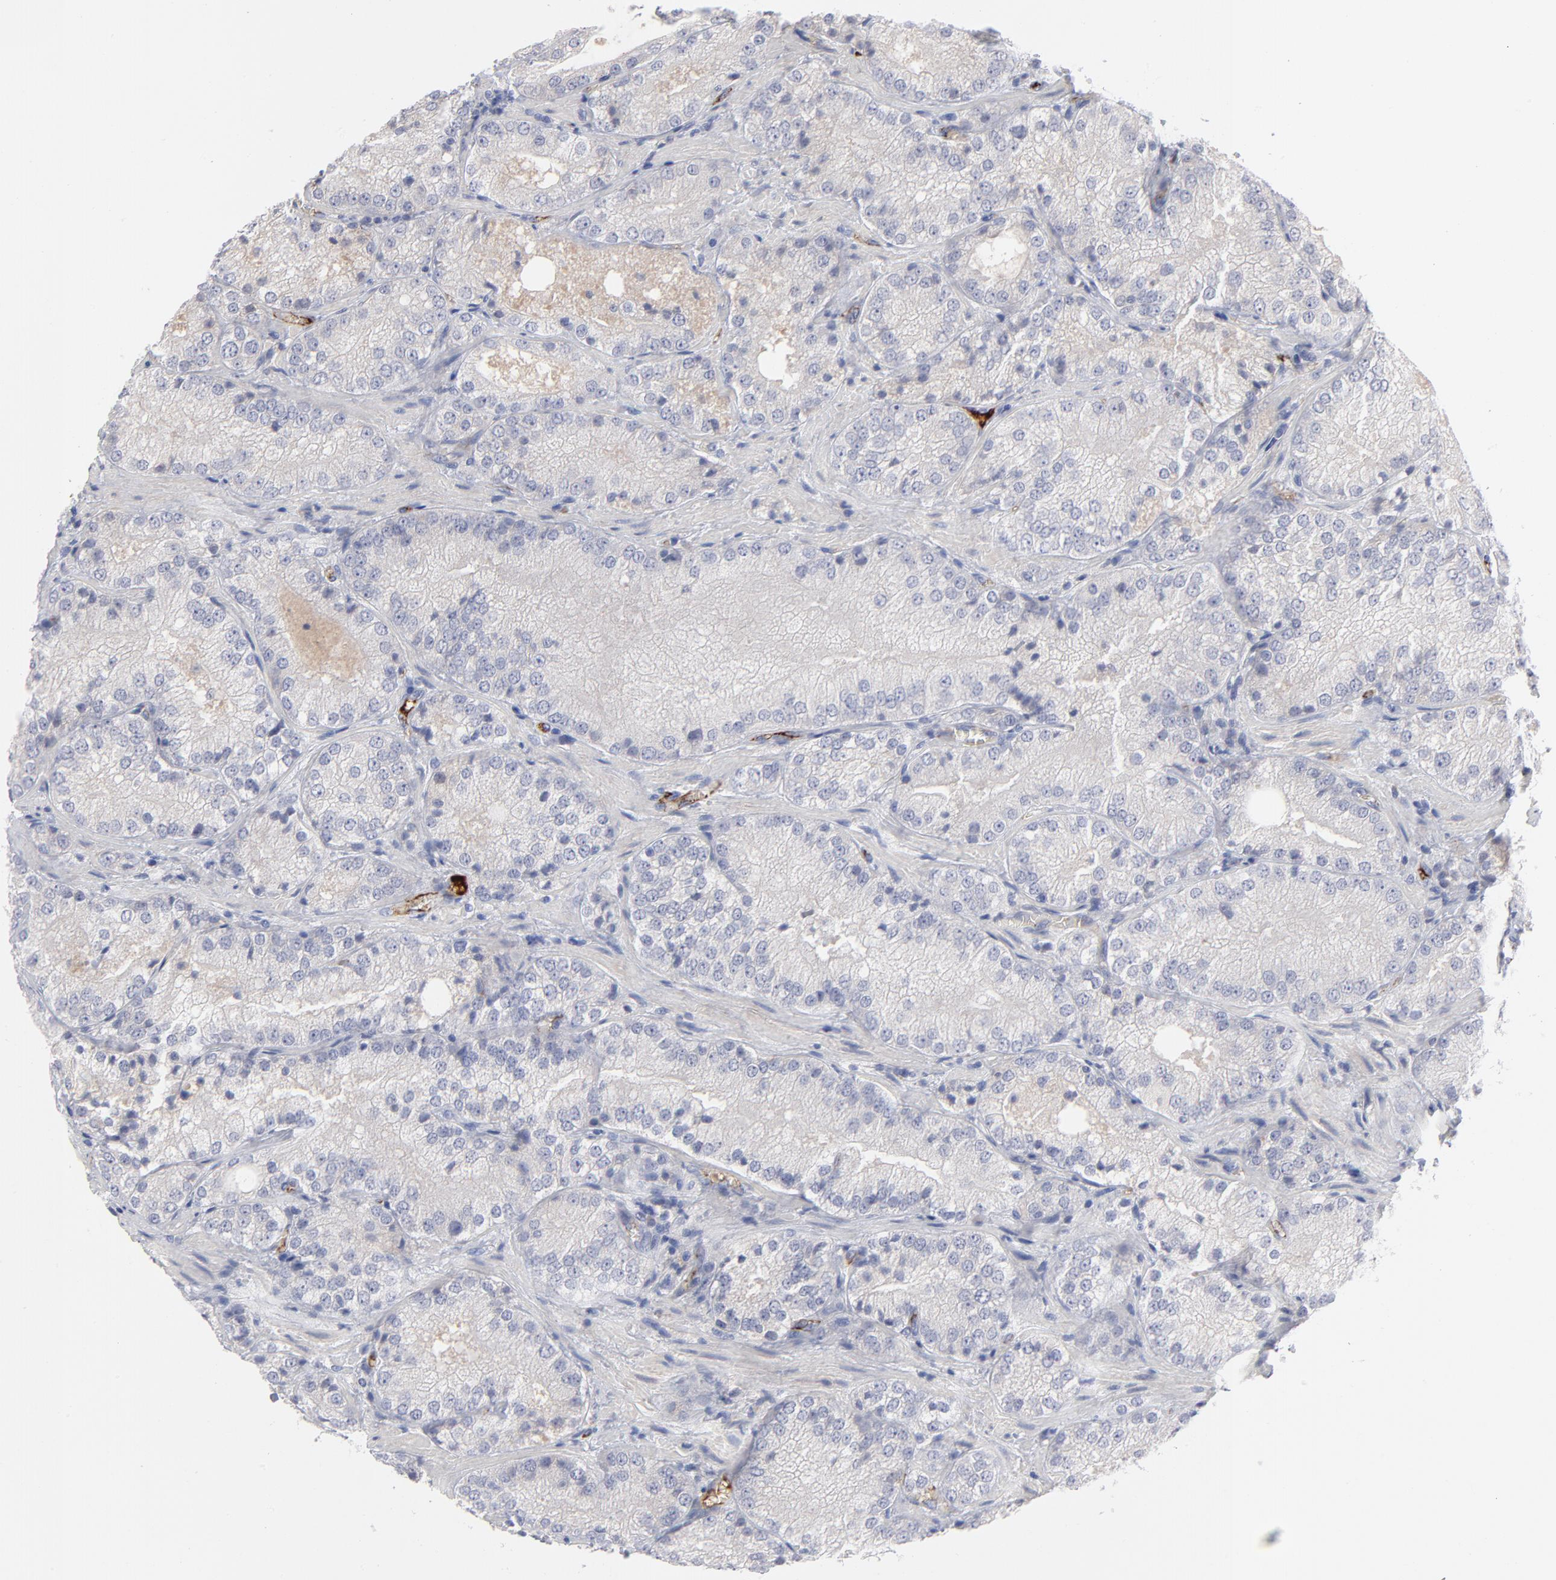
{"staining": {"intensity": "negative", "quantity": "none", "location": "none"}, "tissue": "prostate cancer", "cell_type": "Tumor cells", "image_type": "cancer", "snomed": [{"axis": "morphology", "description": "Adenocarcinoma, Low grade"}, {"axis": "topography", "description": "Prostate"}], "caption": "Immunohistochemical staining of prostate cancer shows no significant expression in tumor cells.", "gene": "CCR3", "patient": {"sex": "male", "age": 60}}